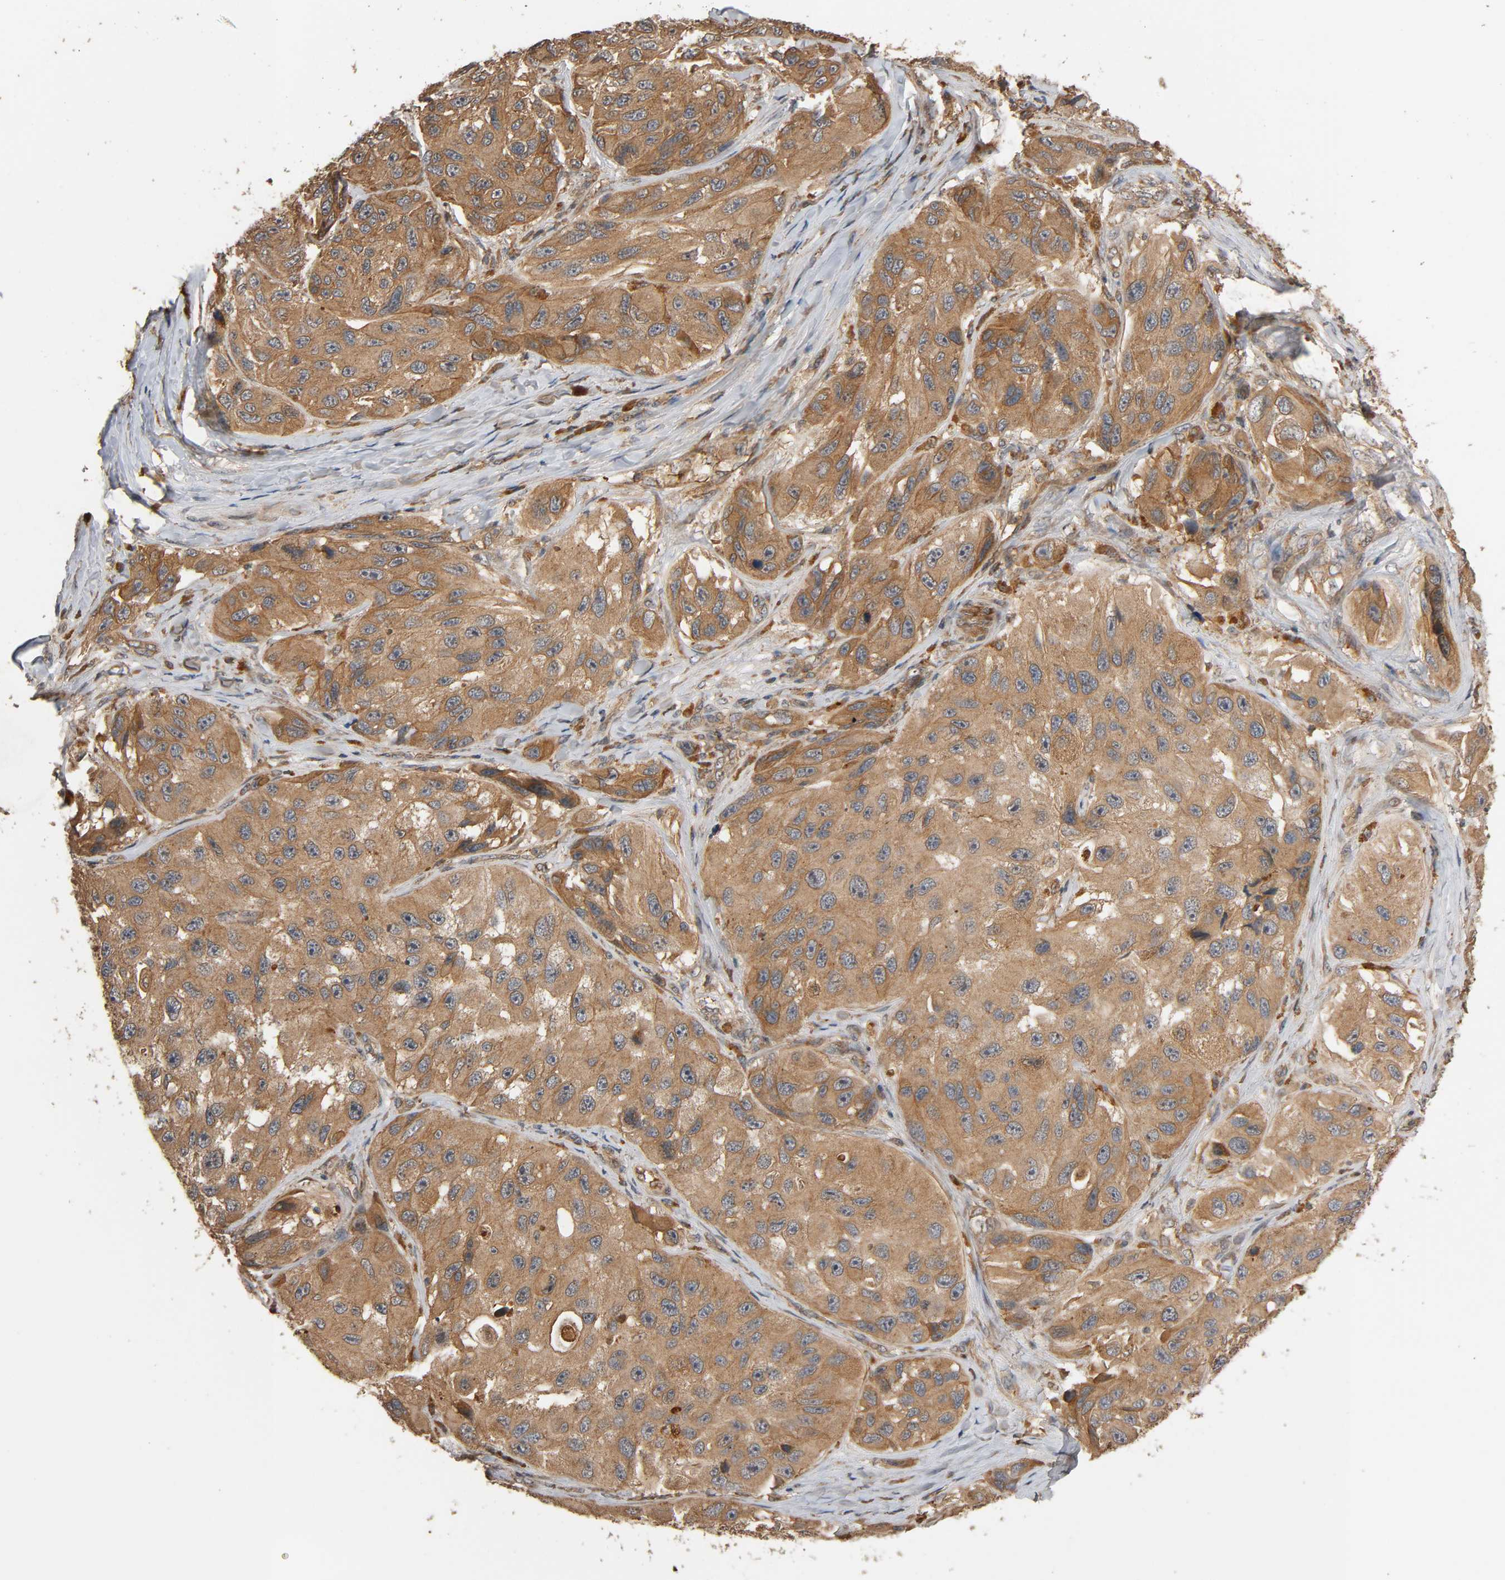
{"staining": {"intensity": "moderate", "quantity": ">75%", "location": "cytoplasmic/membranous"}, "tissue": "melanoma", "cell_type": "Tumor cells", "image_type": "cancer", "snomed": [{"axis": "morphology", "description": "Malignant melanoma, NOS"}, {"axis": "topography", "description": "Skin"}], "caption": "Protein expression analysis of malignant melanoma demonstrates moderate cytoplasmic/membranous positivity in approximately >75% of tumor cells.", "gene": "MAP3K8", "patient": {"sex": "female", "age": 73}}